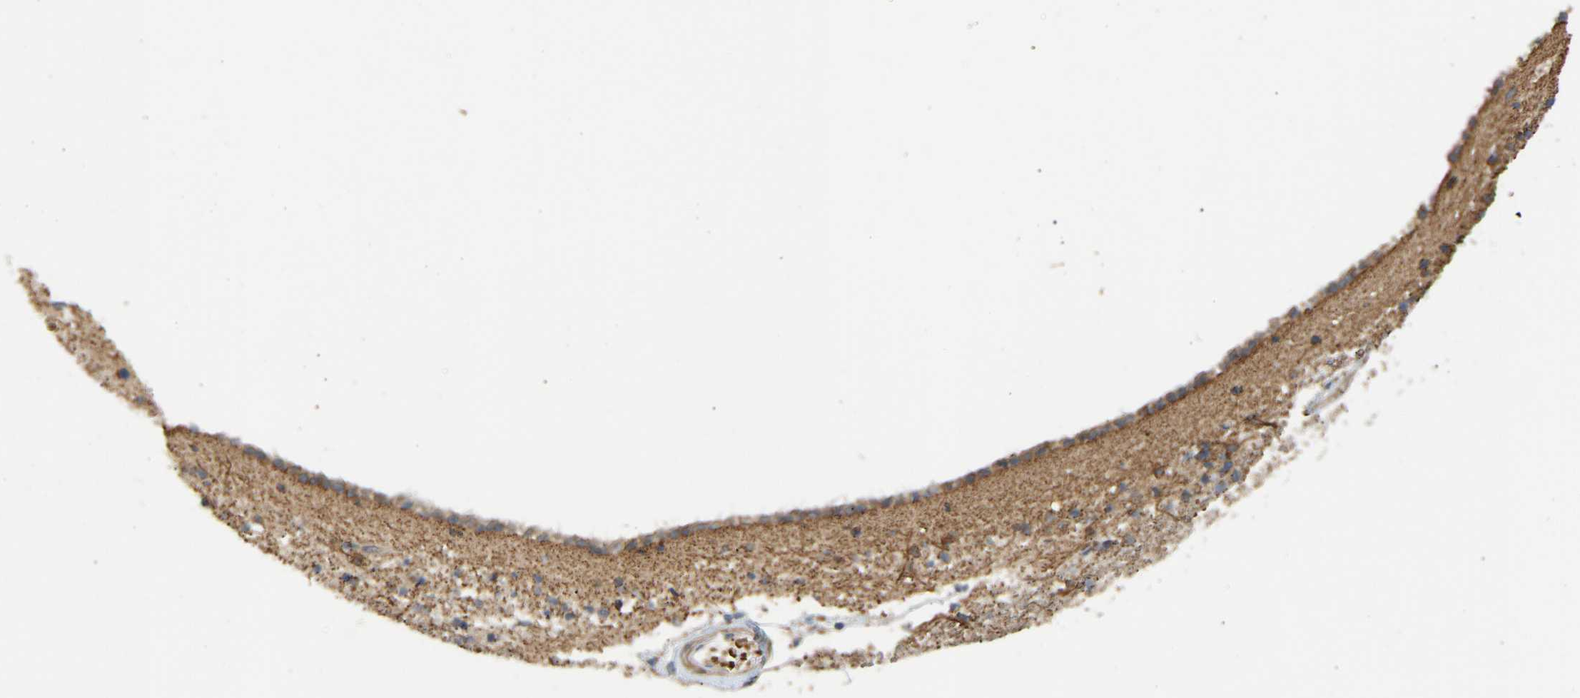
{"staining": {"intensity": "moderate", "quantity": "25%-75%", "location": "cytoplasmic/membranous"}, "tissue": "caudate", "cell_type": "Glial cells", "image_type": "normal", "snomed": [{"axis": "morphology", "description": "Normal tissue, NOS"}, {"axis": "topography", "description": "Lateral ventricle wall"}], "caption": "Caudate stained for a protein (brown) demonstrates moderate cytoplasmic/membranous positive staining in approximately 25%-75% of glial cells.", "gene": "POGLUT2", "patient": {"sex": "male", "age": 45}}